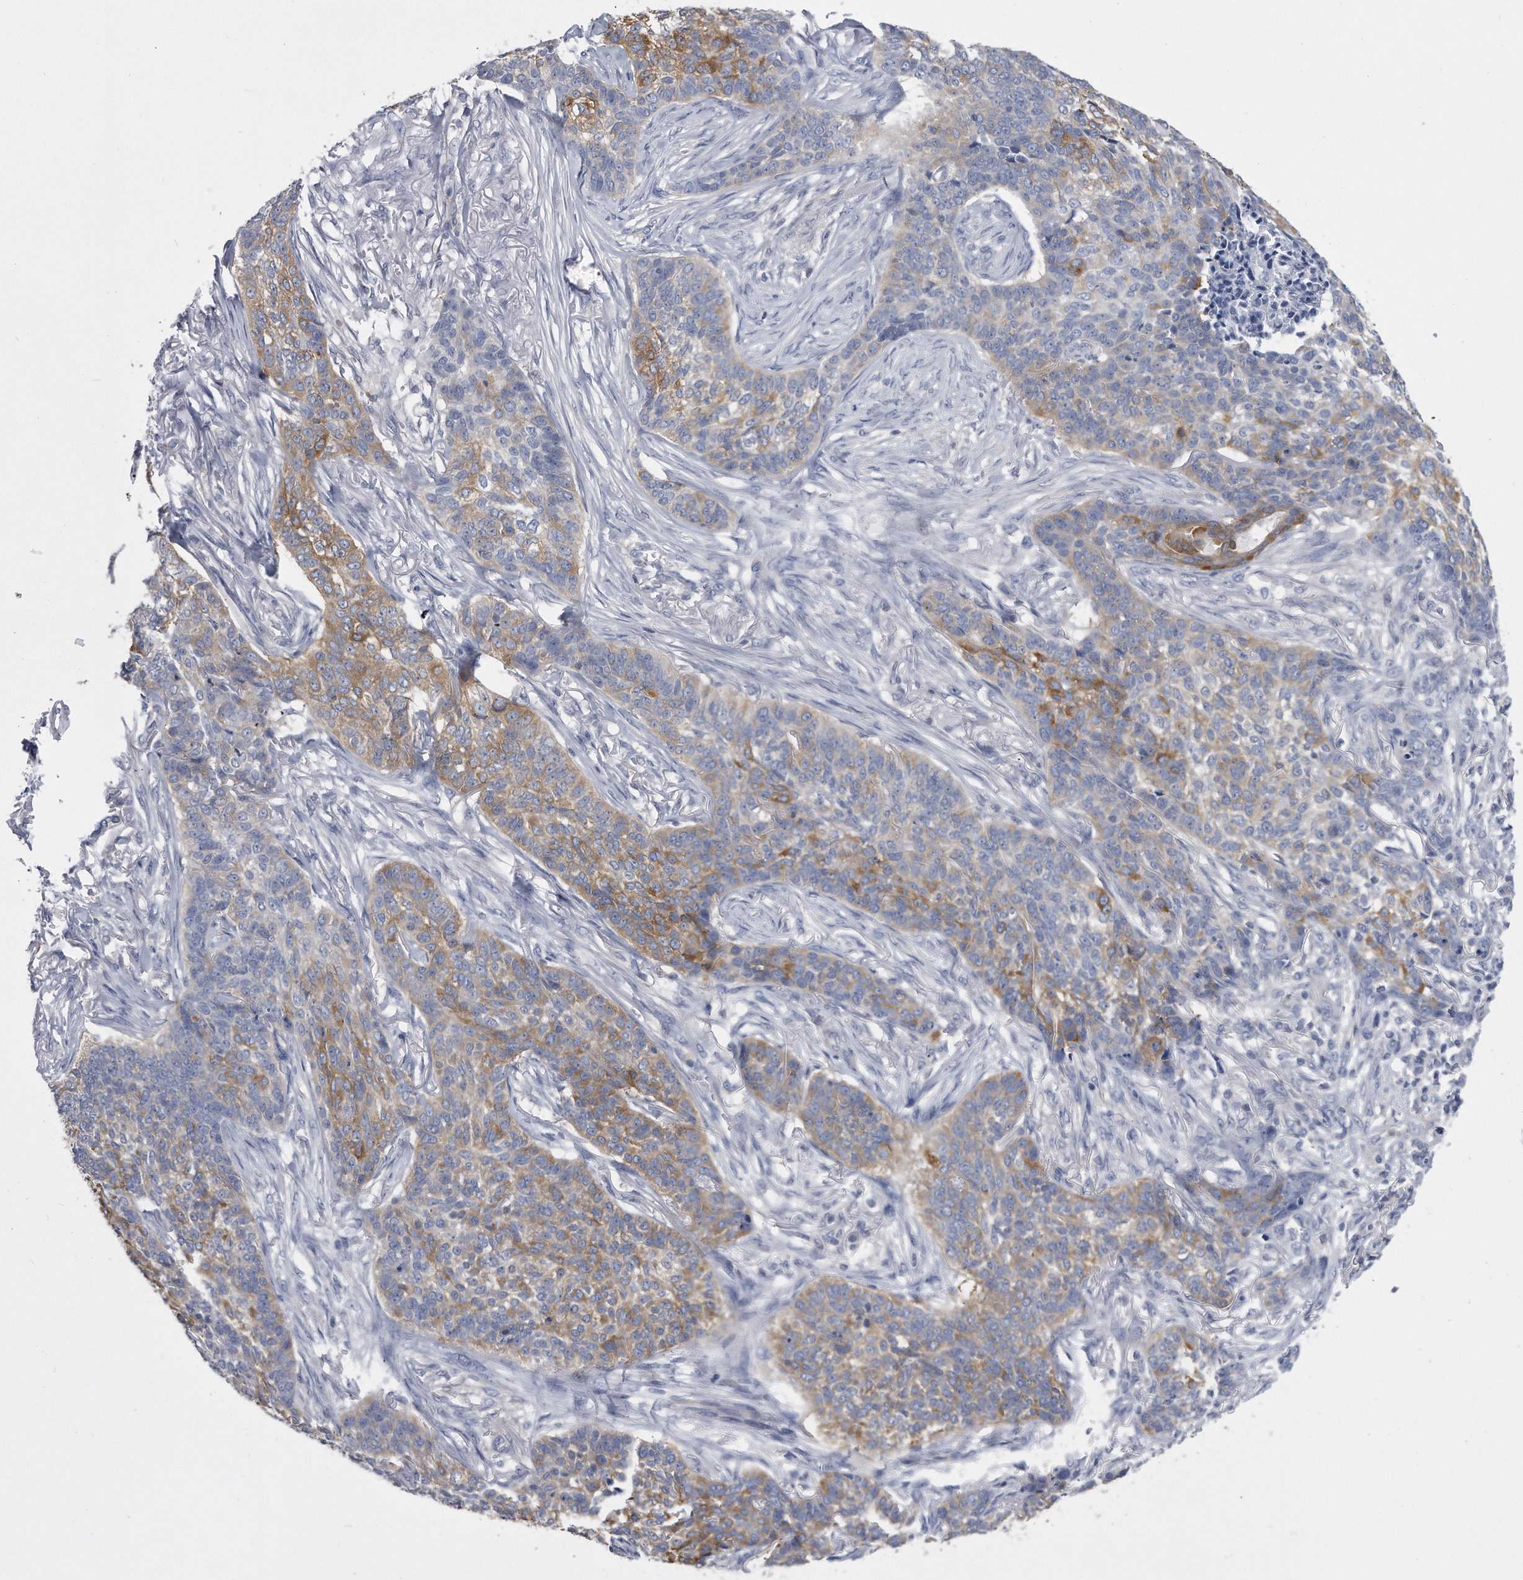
{"staining": {"intensity": "moderate", "quantity": "25%-75%", "location": "cytoplasmic/membranous"}, "tissue": "skin cancer", "cell_type": "Tumor cells", "image_type": "cancer", "snomed": [{"axis": "morphology", "description": "Basal cell carcinoma"}, {"axis": "topography", "description": "Skin"}], "caption": "Human skin cancer stained with a brown dye reveals moderate cytoplasmic/membranous positive staining in about 25%-75% of tumor cells.", "gene": "PYGB", "patient": {"sex": "male", "age": 85}}